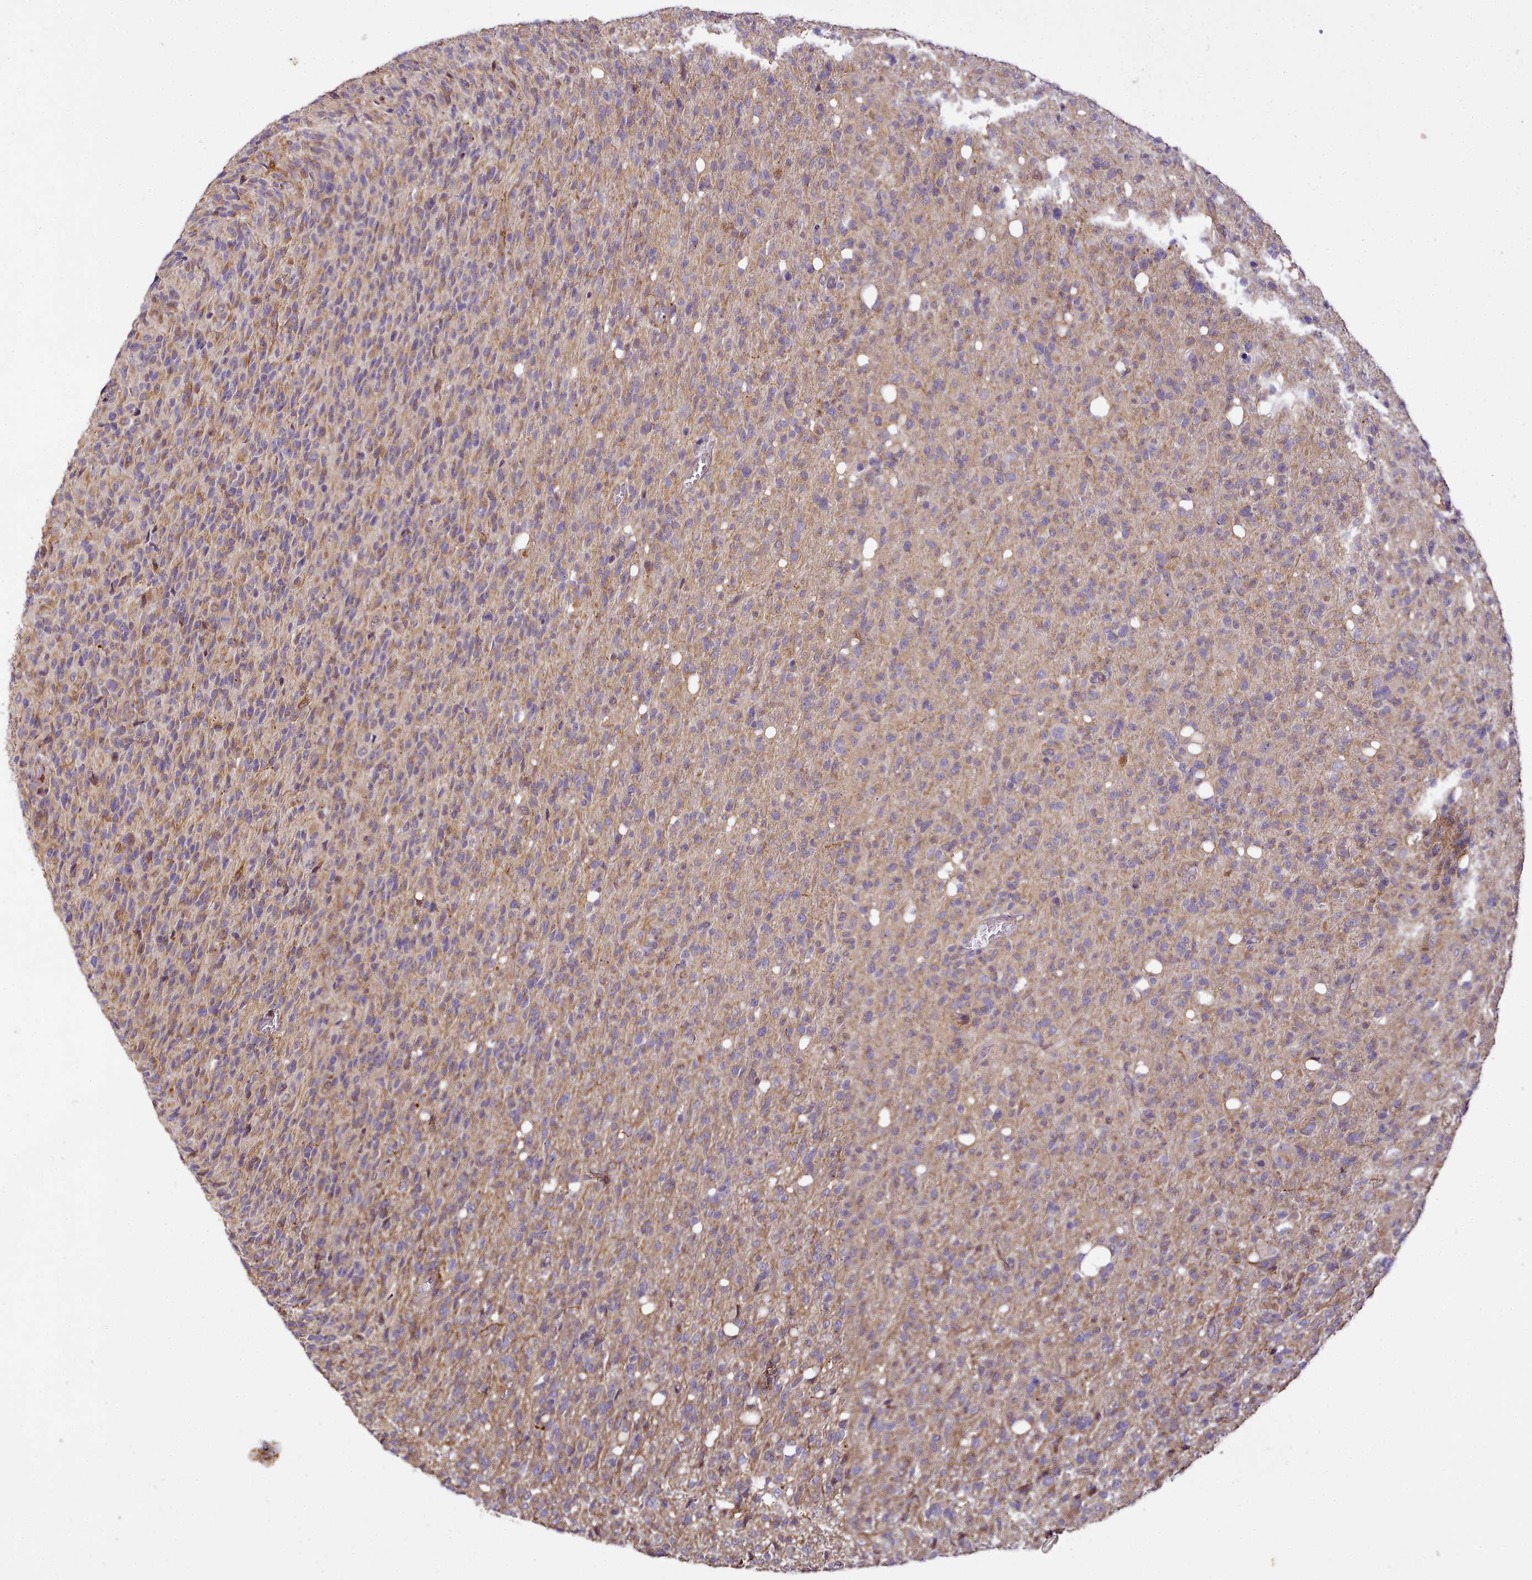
{"staining": {"intensity": "weak", "quantity": "25%-75%", "location": "cytoplasmic/membranous"}, "tissue": "glioma", "cell_type": "Tumor cells", "image_type": "cancer", "snomed": [{"axis": "morphology", "description": "Glioma, malignant, High grade"}, {"axis": "topography", "description": "Brain"}], "caption": "This is a photomicrograph of immunohistochemistry (IHC) staining of glioma, which shows weak positivity in the cytoplasmic/membranous of tumor cells.", "gene": "NBPF1", "patient": {"sex": "female", "age": 57}}